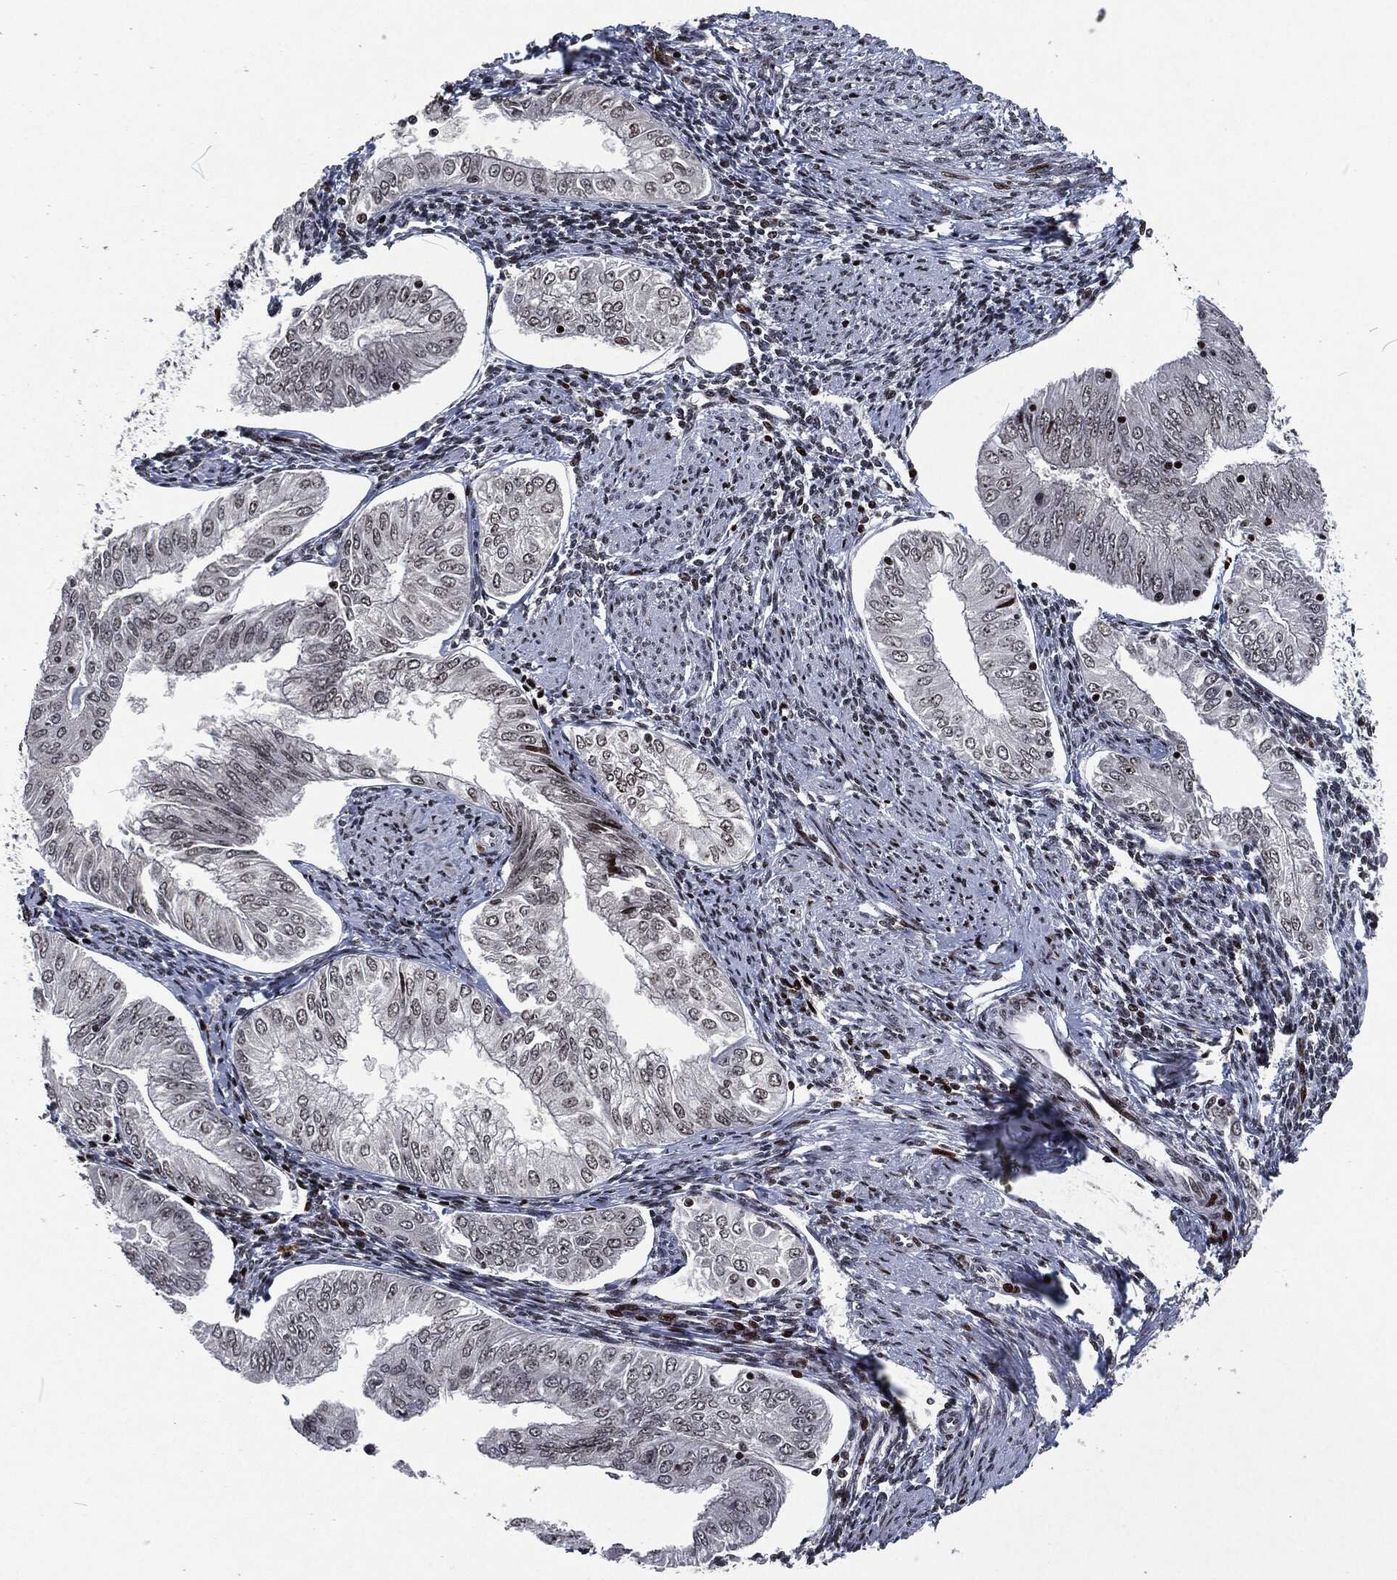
{"staining": {"intensity": "negative", "quantity": "none", "location": "none"}, "tissue": "endometrial cancer", "cell_type": "Tumor cells", "image_type": "cancer", "snomed": [{"axis": "morphology", "description": "Adenocarcinoma, NOS"}, {"axis": "topography", "description": "Endometrium"}], "caption": "Tumor cells show no significant expression in endometrial cancer (adenocarcinoma).", "gene": "EGFR", "patient": {"sex": "female", "age": 53}}